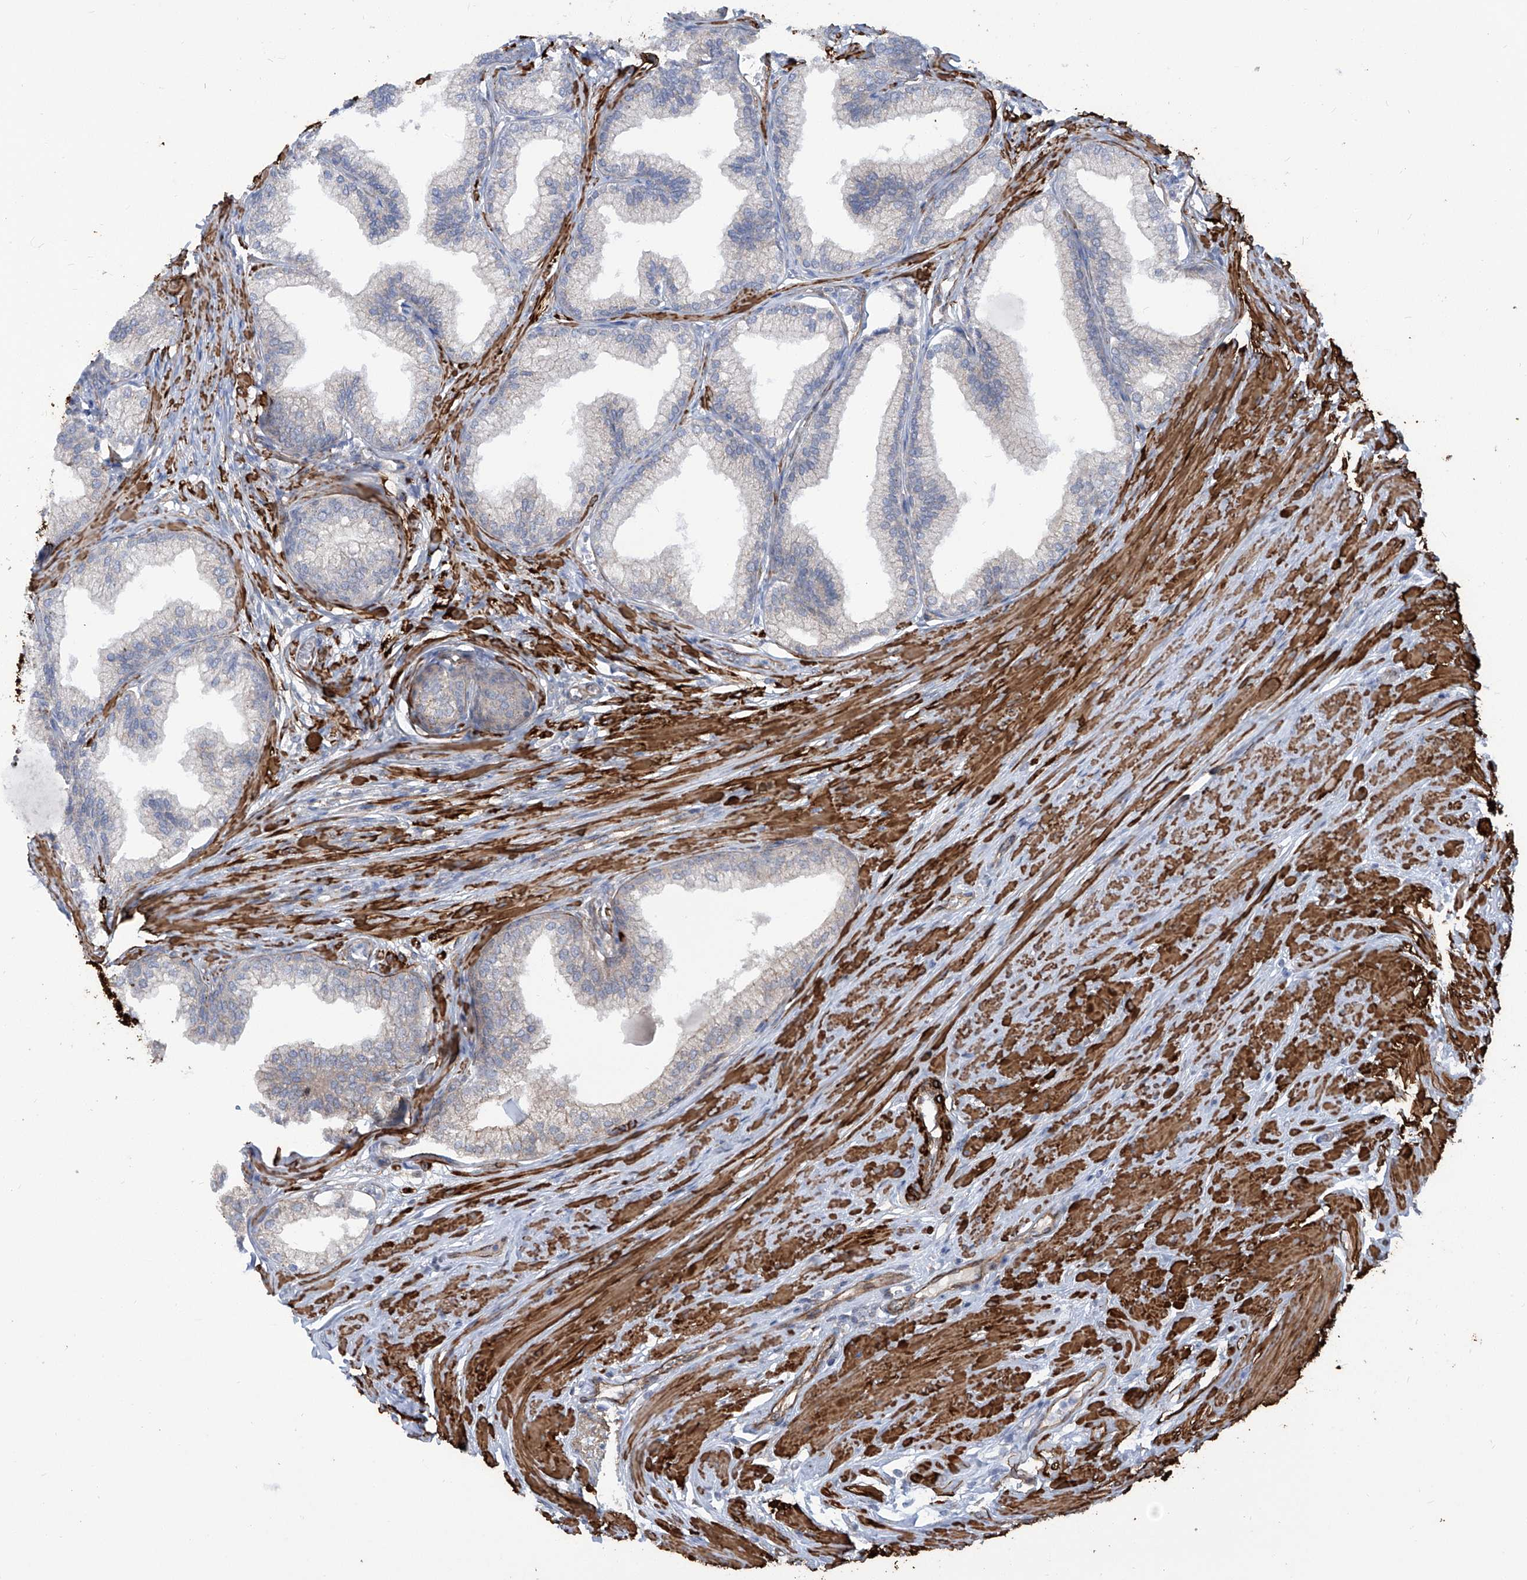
{"staining": {"intensity": "moderate", "quantity": "<25%", "location": "cytoplasmic/membranous"}, "tissue": "prostate", "cell_type": "Glandular cells", "image_type": "normal", "snomed": [{"axis": "morphology", "description": "Normal tissue, NOS"}, {"axis": "morphology", "description": "Urothelial carcinoma, Low grade"}, {"axis": "topography", "description": "Urinary bladder"}, {"axis": "topography", "description": "Prostate"}], "caption": "Moderate cytoplasmic/membranous staining is seen in about <25% of glandular cells in unremarkable prostate. (DAB (3,3'-diaminobenzidine) IHC, brown staining for protein, blue staining for nuclei).", "gene": "ZNF490", "patient": {"sex": "male", "age": 60}}